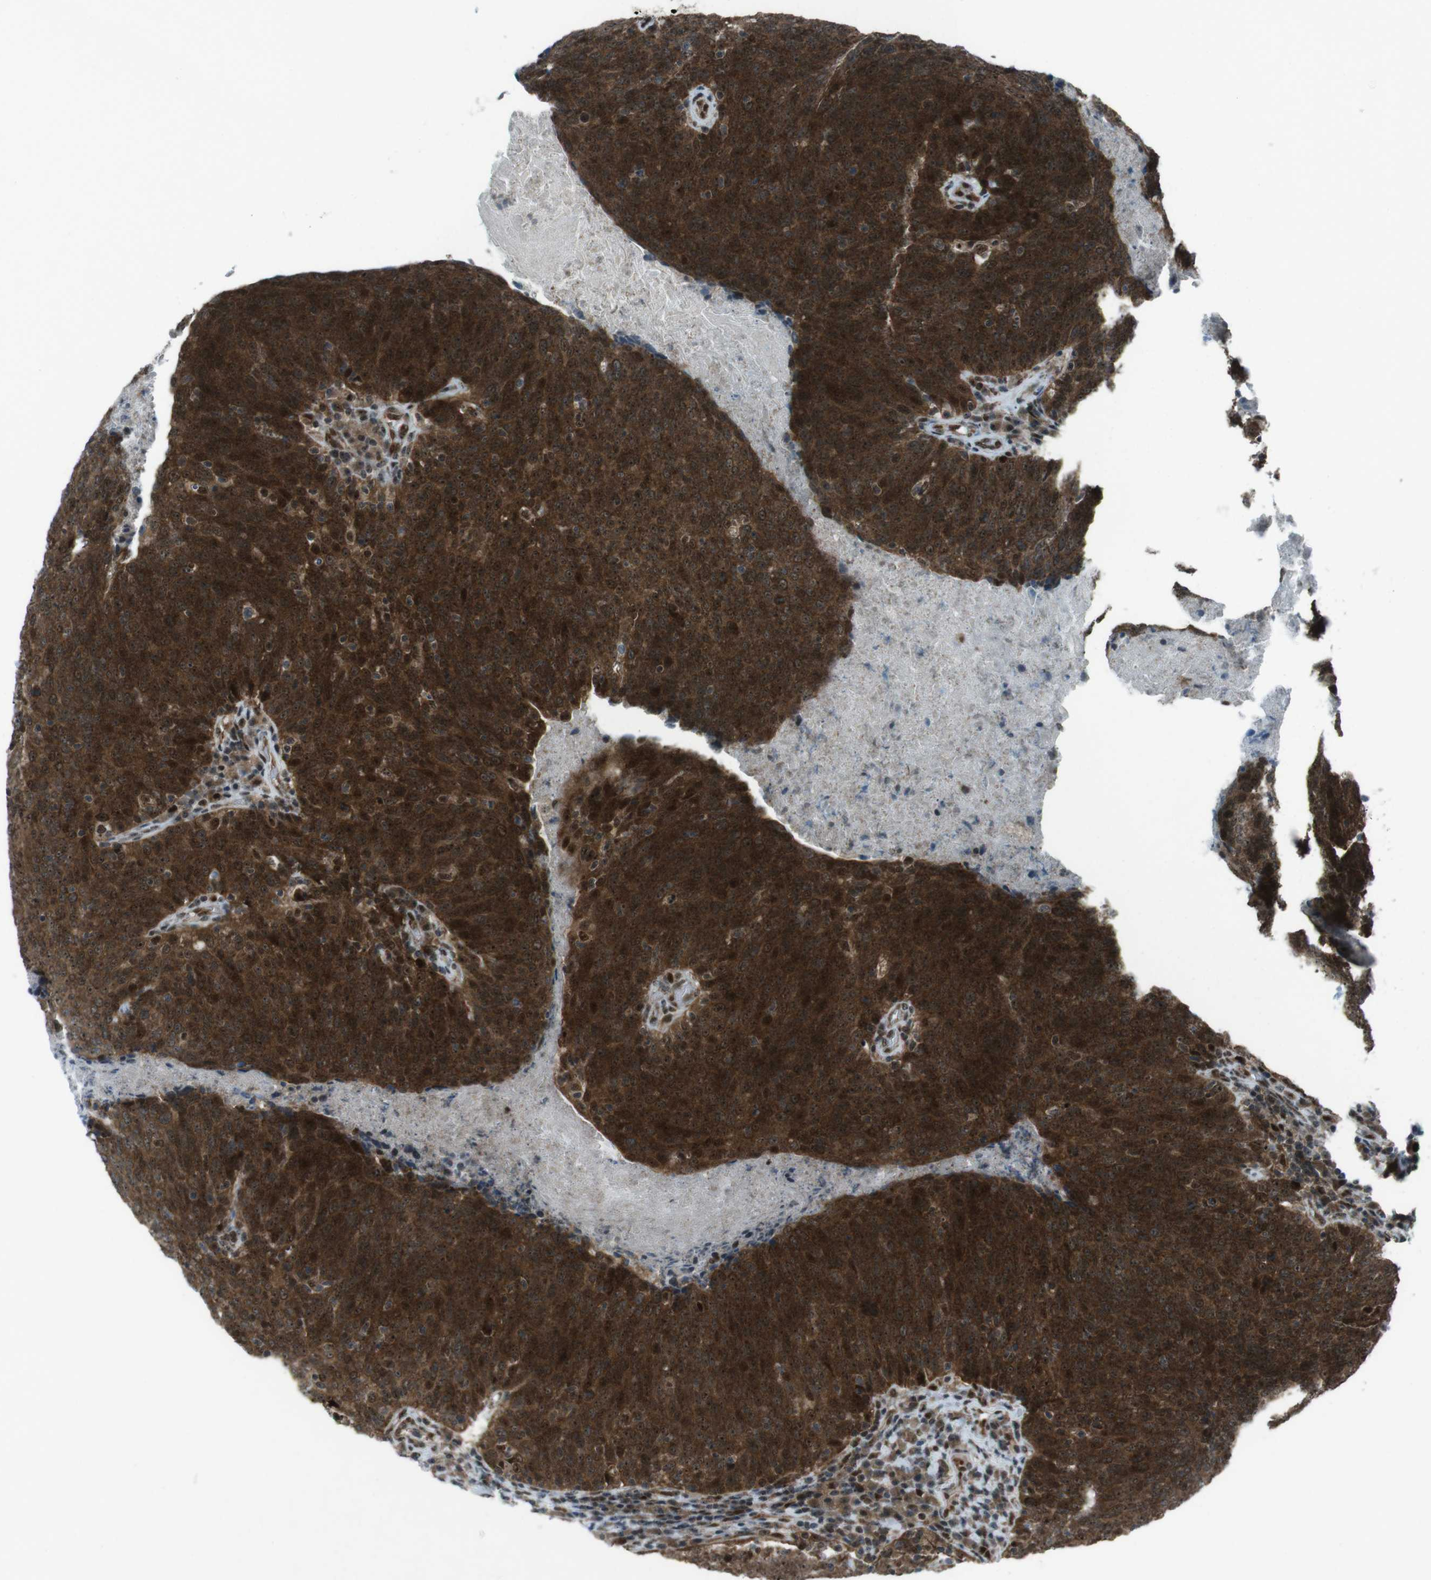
{"staining": {"intensity": "strong", "quantity": ">75%", "location": "cytoplasmic/membranous,nuclear"}, "tissue": "head and neck cancer", "cell_type": "Tumor cells", "image_type": "cancer", "snomed": [{"axis": "morphology", "description": "Squamous cell carcinoma, NOS"}, {"axis": "morphology", "description": "Squamous cell carcinoma, metastatic, NOS"}, {"axis": "topography", "description": "Lymph node"}, {"axis": "topography", "description": "Head-Neck"}], "caption": "Tumor cells demonstrate high levels of strong cytoplasmic/membranous and nuclear positivity in about >75% of cells in metastatic squamous cell carcinoma (head and neck). The protein is shown in brown color, while the nuclei are stained blue.", "gene": "CSNK1D", "patient": {"sex": "male", "age": 62}}